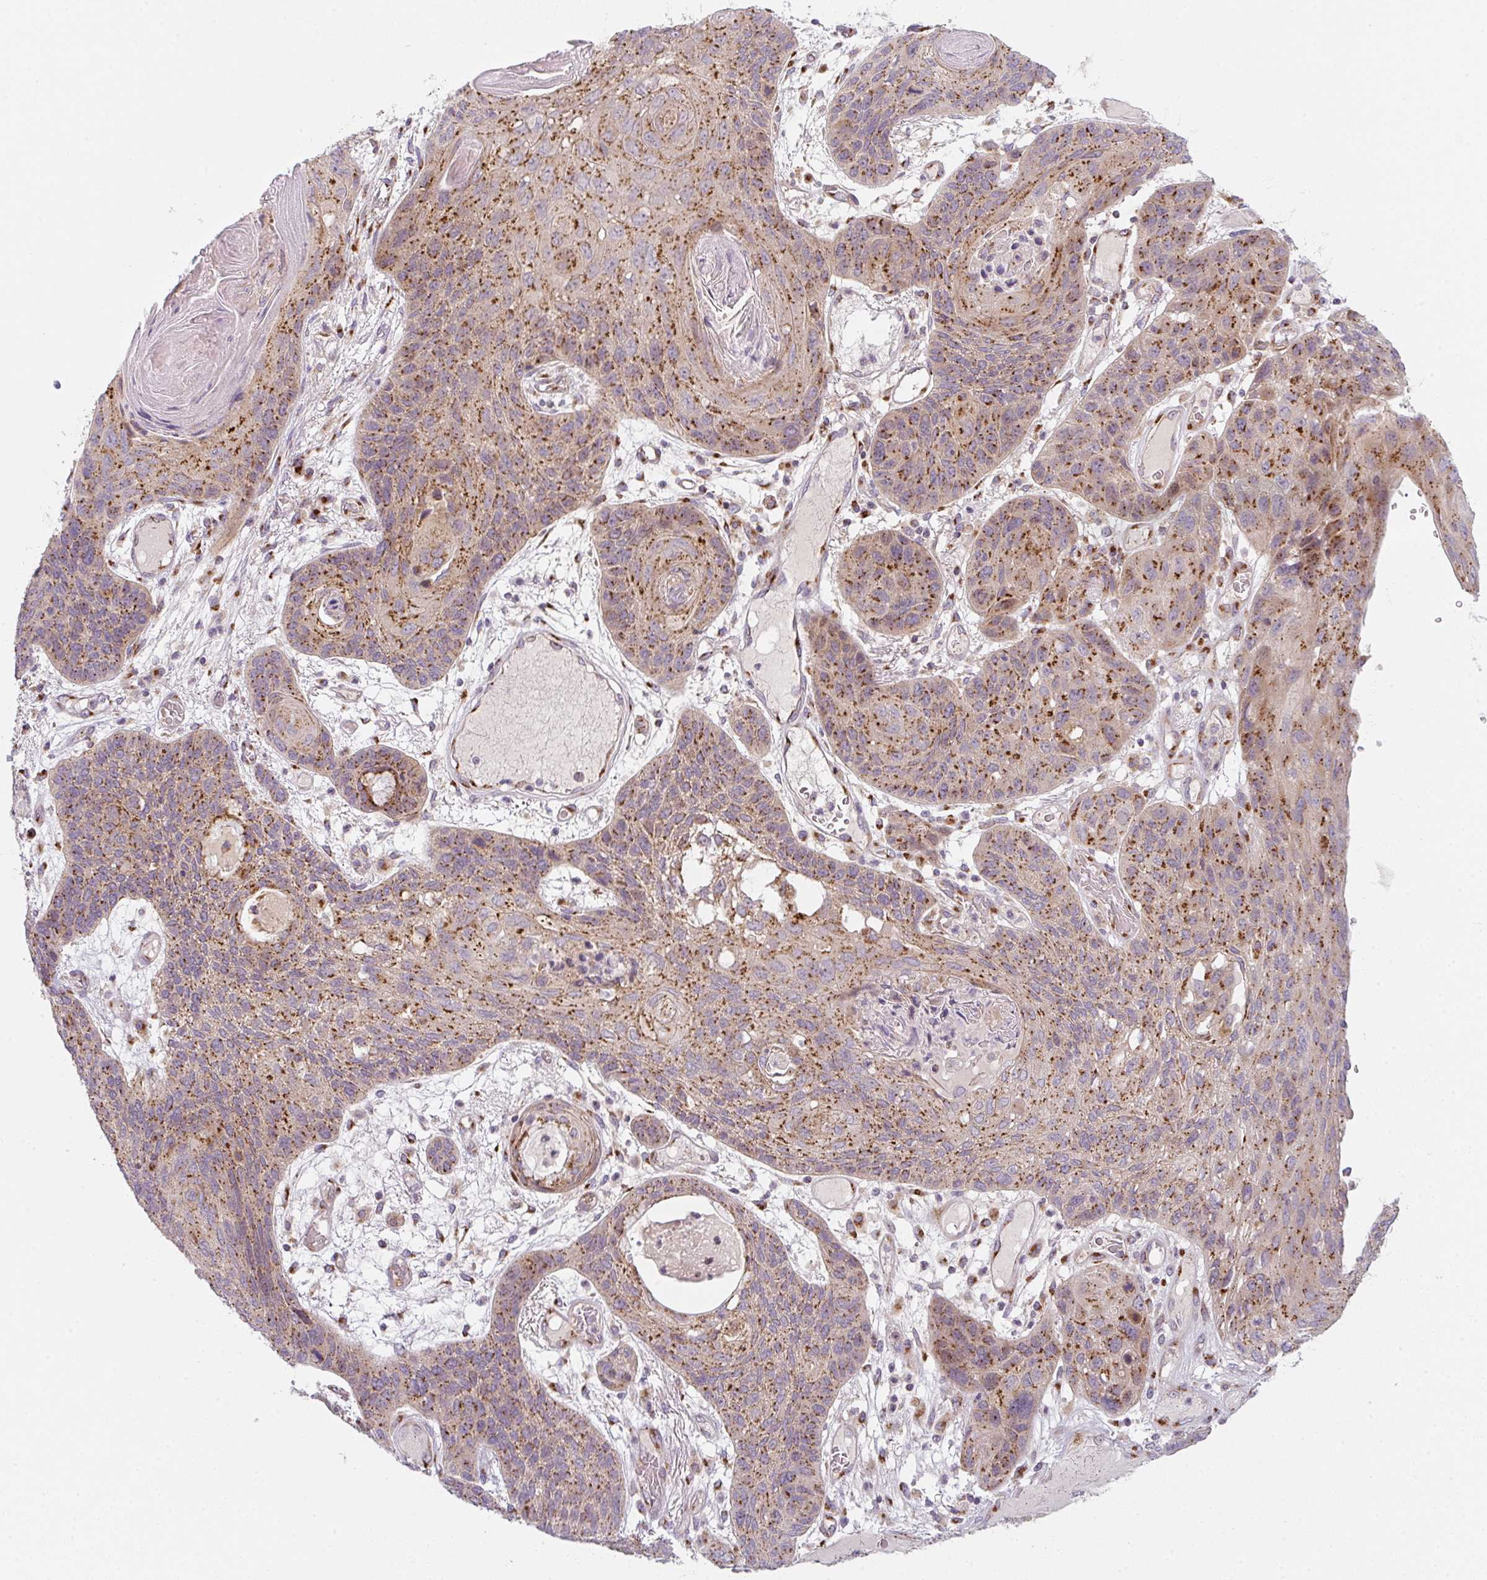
{"staining": {"intensity": "strong", "quantity": ">75%", "location": "cytoplasmic/membranous"}, "tissue": "lung cancer", "cell_type": "Tumor cells", "image_type": "cancer", "snomed": [{"axis": "morphology", "description": "Squamous cell carcinoma, NOS"}, {"axis": "morphology", "description": "Squamous cell carcinoma, metastatic, NOS"}, {"axis": "topography", "description": "Lymph node"}, {"axis": "topography", "description": "Lung"}], "caption": "Lung cancer (metastatic squamous cell carcinoma) tissue displays strong cytoplasmic/membranous expression in about >75% of tumor cells", "gene": "GVQW3", "patient": {"sex": "male", "age": 41}}